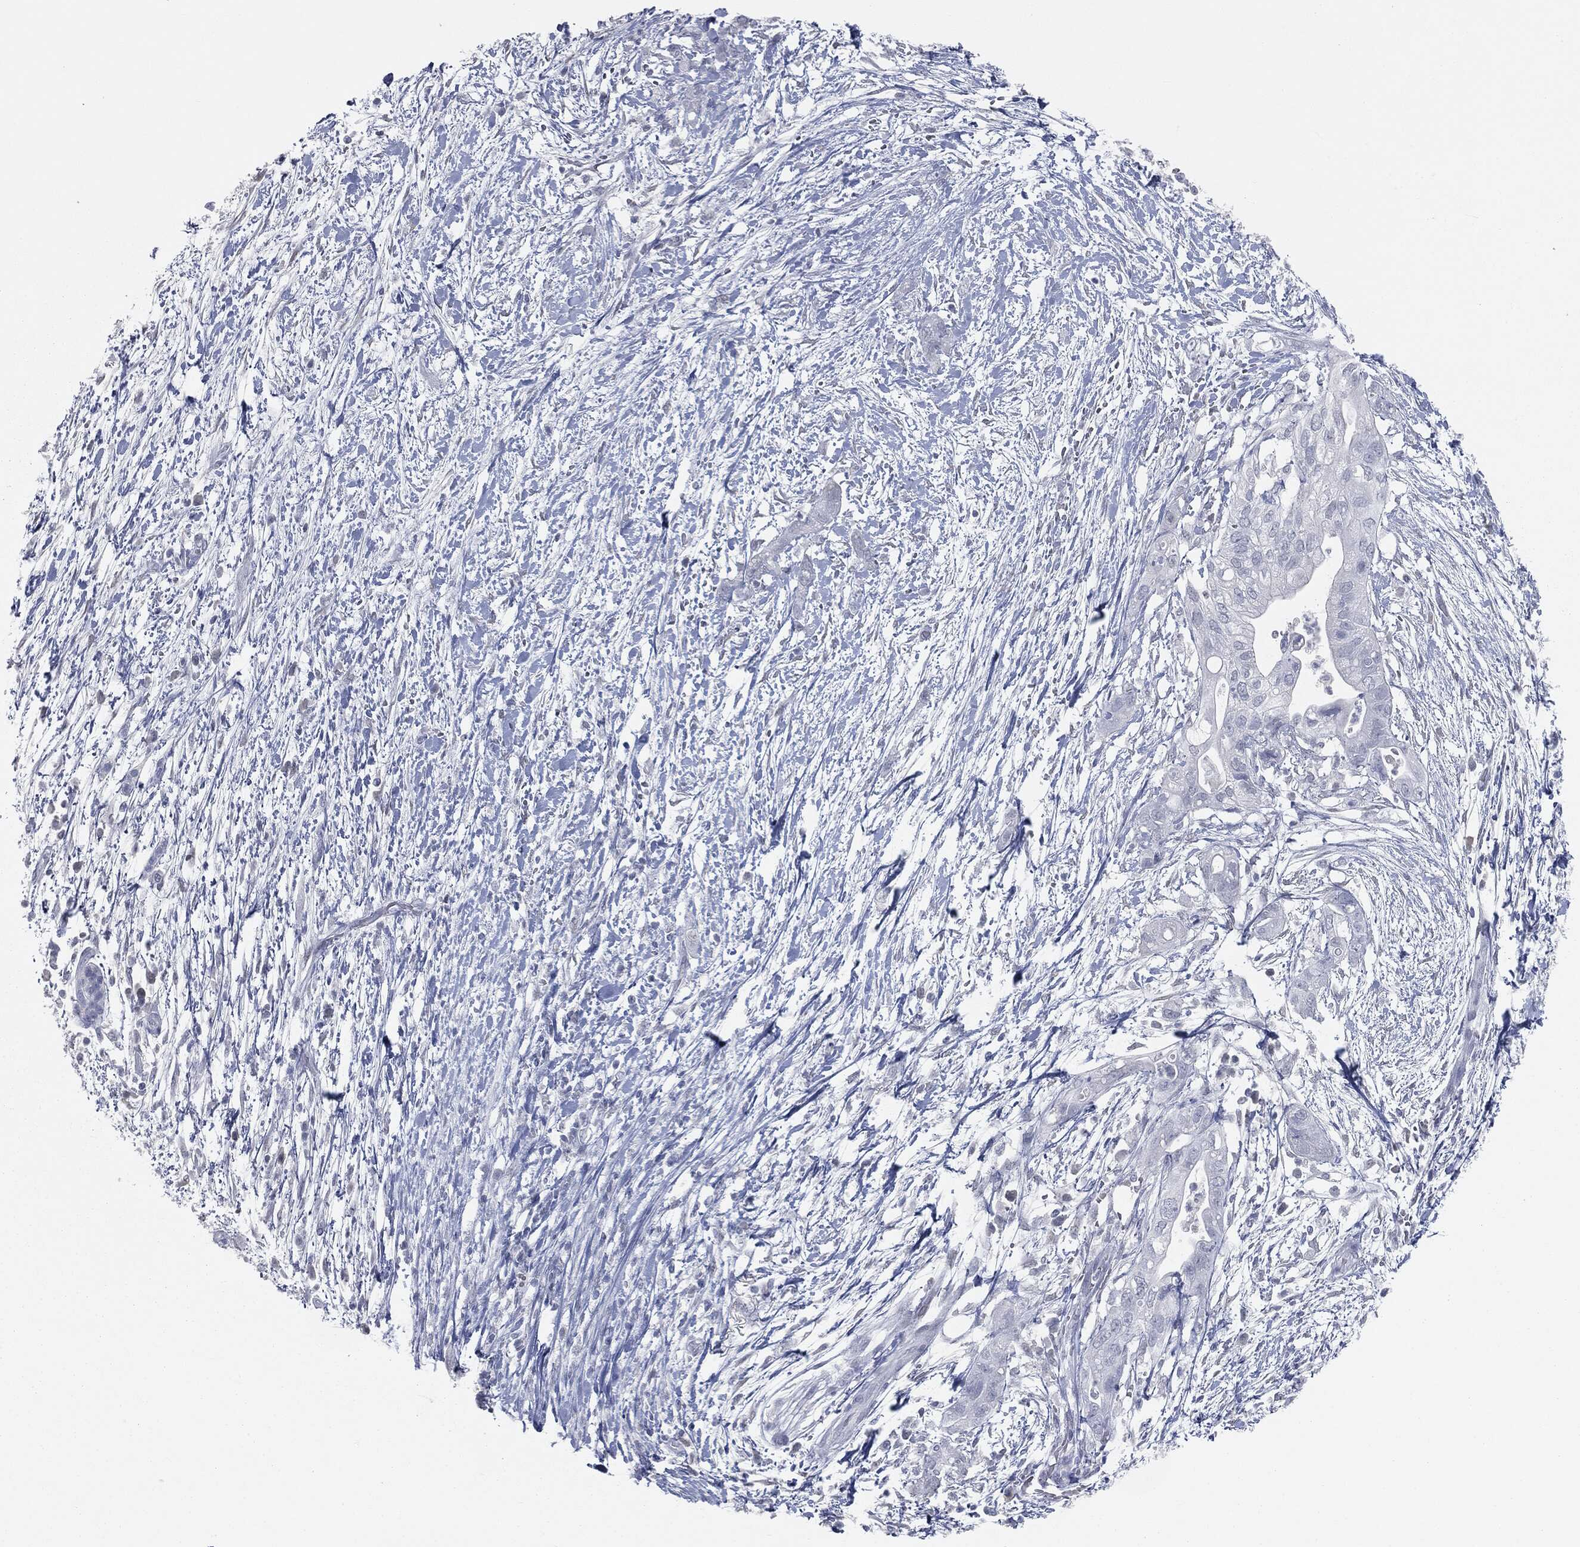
{"staining": {"intensity": "negative", "quantity": "none", "location": "none"}, "tissue": "pancreatic cancer", "cell_type": "Tumor cells", "image_type": "cancer", "snomed": [{"axis": "morphology", "description": "Adenocarcinoma, NOS"}, {"axis": "topography", "description": "Pancreas"}], "caption": "An immunohistochemistry (IHC) histopathology image of pancreatic adenocarcinoma is shown. There is no staining in tumor cells of pancreatic adenocarcinoma.", "gene": "PRAME", "patient": {"sex": "female", "age": 72}}